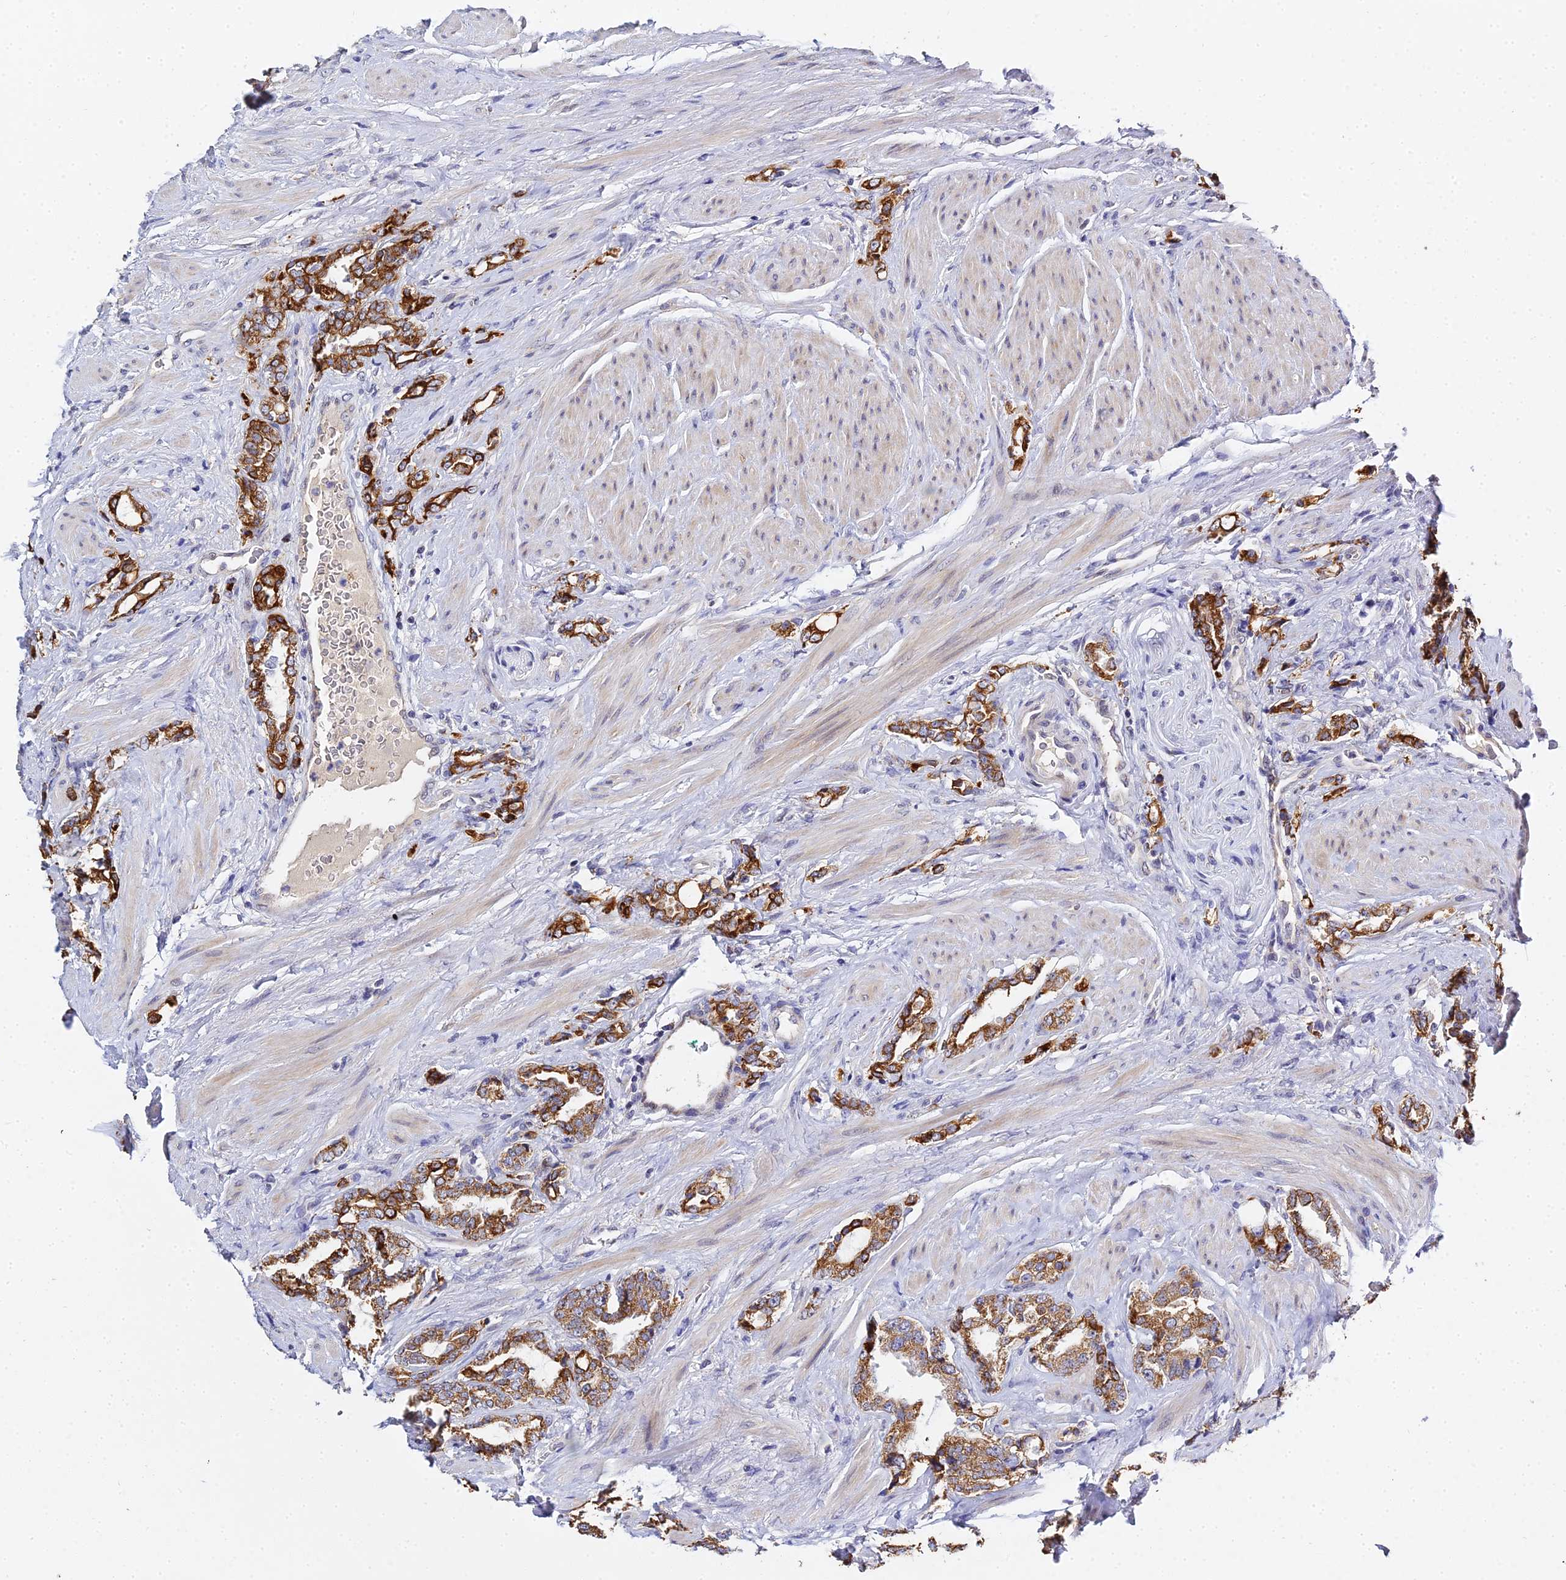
{"staining": {"intensity": "strong", "quantity": ">75%", "location": "cytoplasmic/membranous"}, "tissue": "prostate cancer", "cell_type": "Tumor cells", "image_type": "cancer", "snomed": [{"axis": "morphology", "description": "Adenocarcinoma, High grade"}, {"axis": "topography", "description": "Prostate"}], "caption": "Immunohistochemical staining of adenocarcinoma (high-grade) (prostate) exhibits strong cytoplasmic/membranous protein expression in about >75% of tumor cells.", "gene": "ZXDA", "patient": {"sex": "male", "age": 64}}